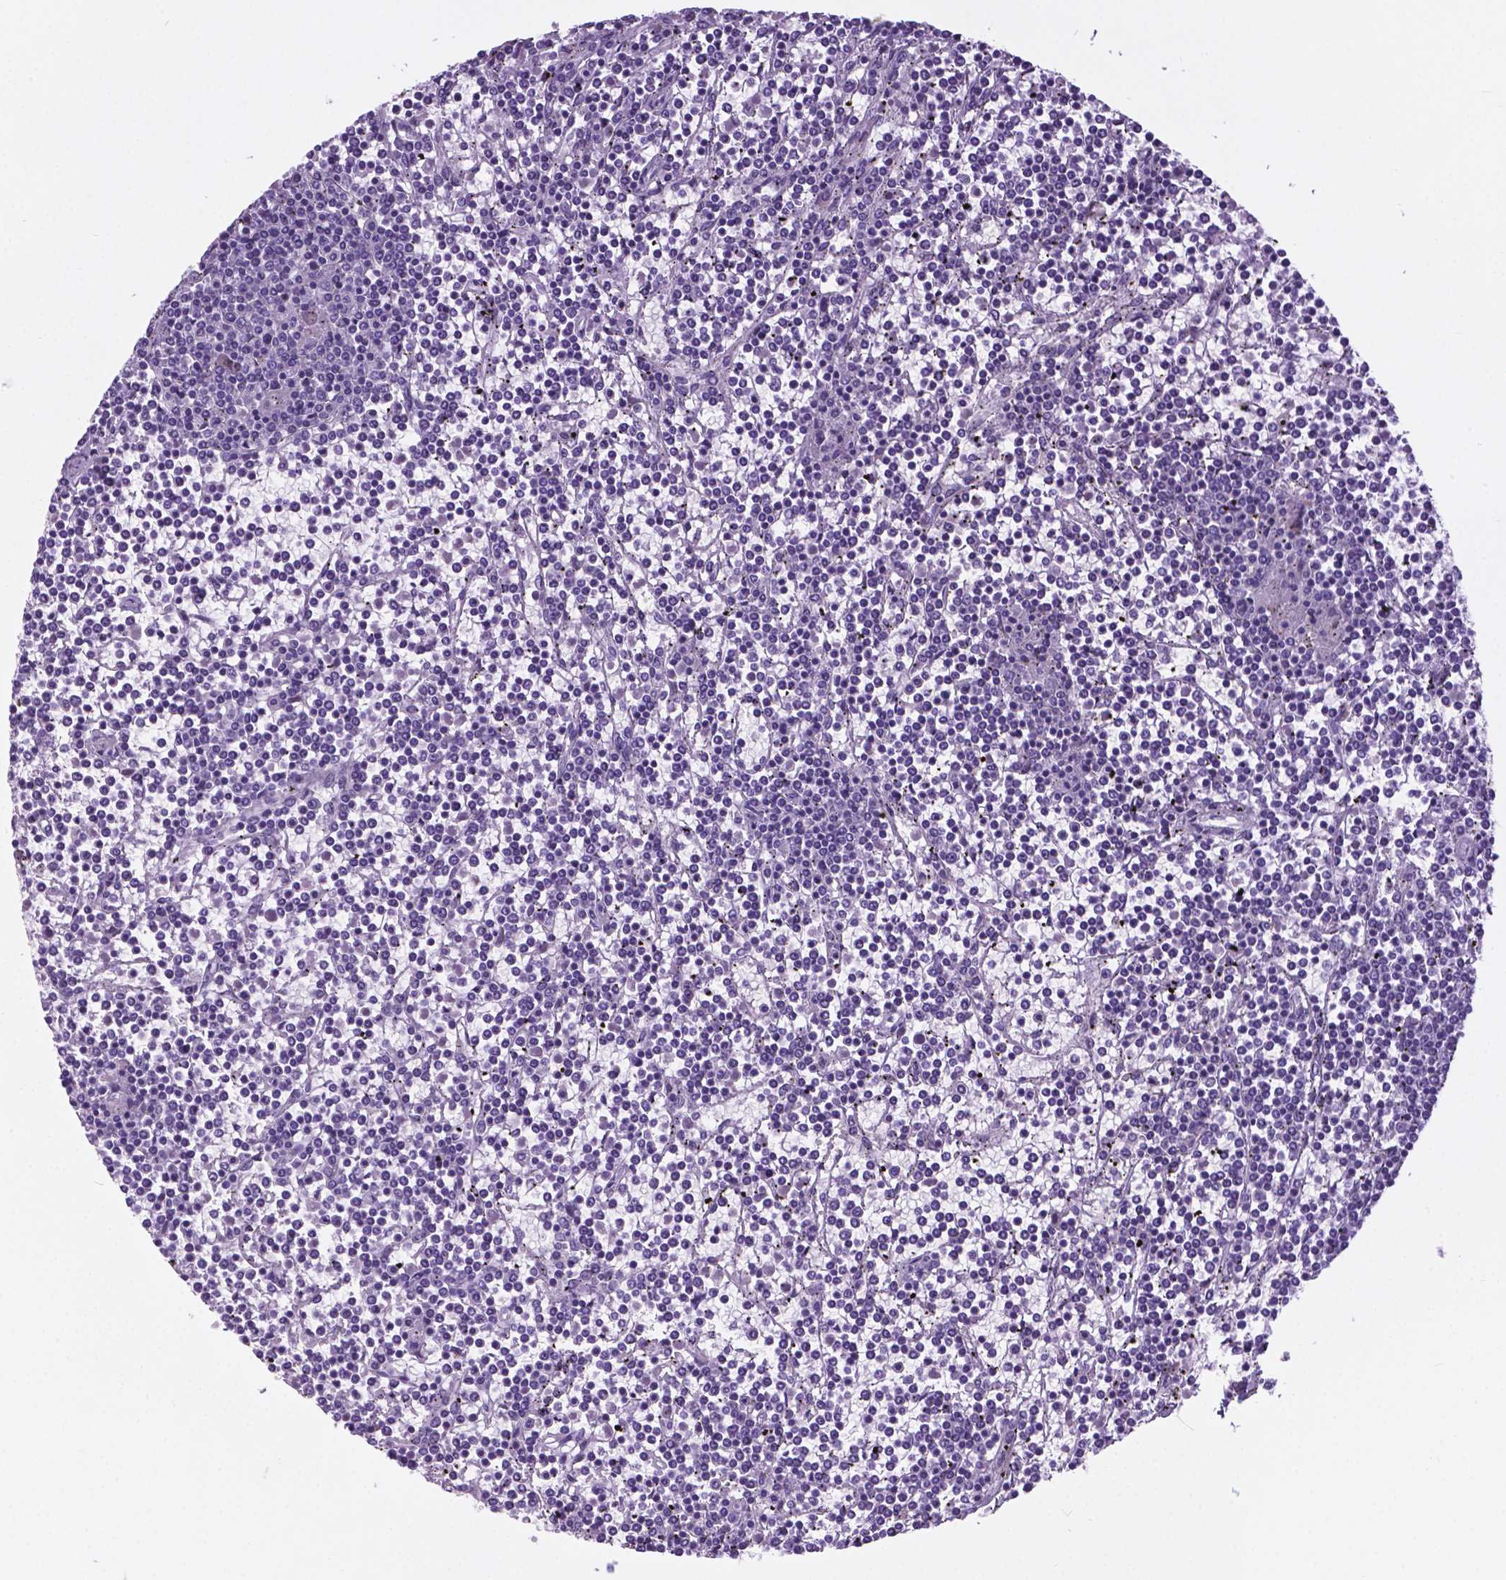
{"staining": {"intensity": "negative", "quantity": "none", "location": "none"}, "tissue": "lymphoma", "cell_type": "Tumor cells", "image_type": "cancer", "snomed": [{"axis": "morphology", "description": "Malignant lymphoma, non-Hodgkin's type, Low grade"}, {"axis": "topography", "description": "Spleen"}], "caption": "Immunohistochemical staining of human malignant lymphoma, non-Hodgkin's type (low-grade) shows no significant expression in tumor cells. Brightfield microscopy of immunohistochemistry (IHC) stained with DAB (3,3'-diaminobenzidine) (brown) and hematoxylin (blue), captured at high magnification.", "gene": "ARMS2", "patient": {"sex": "female", "age": 19}}